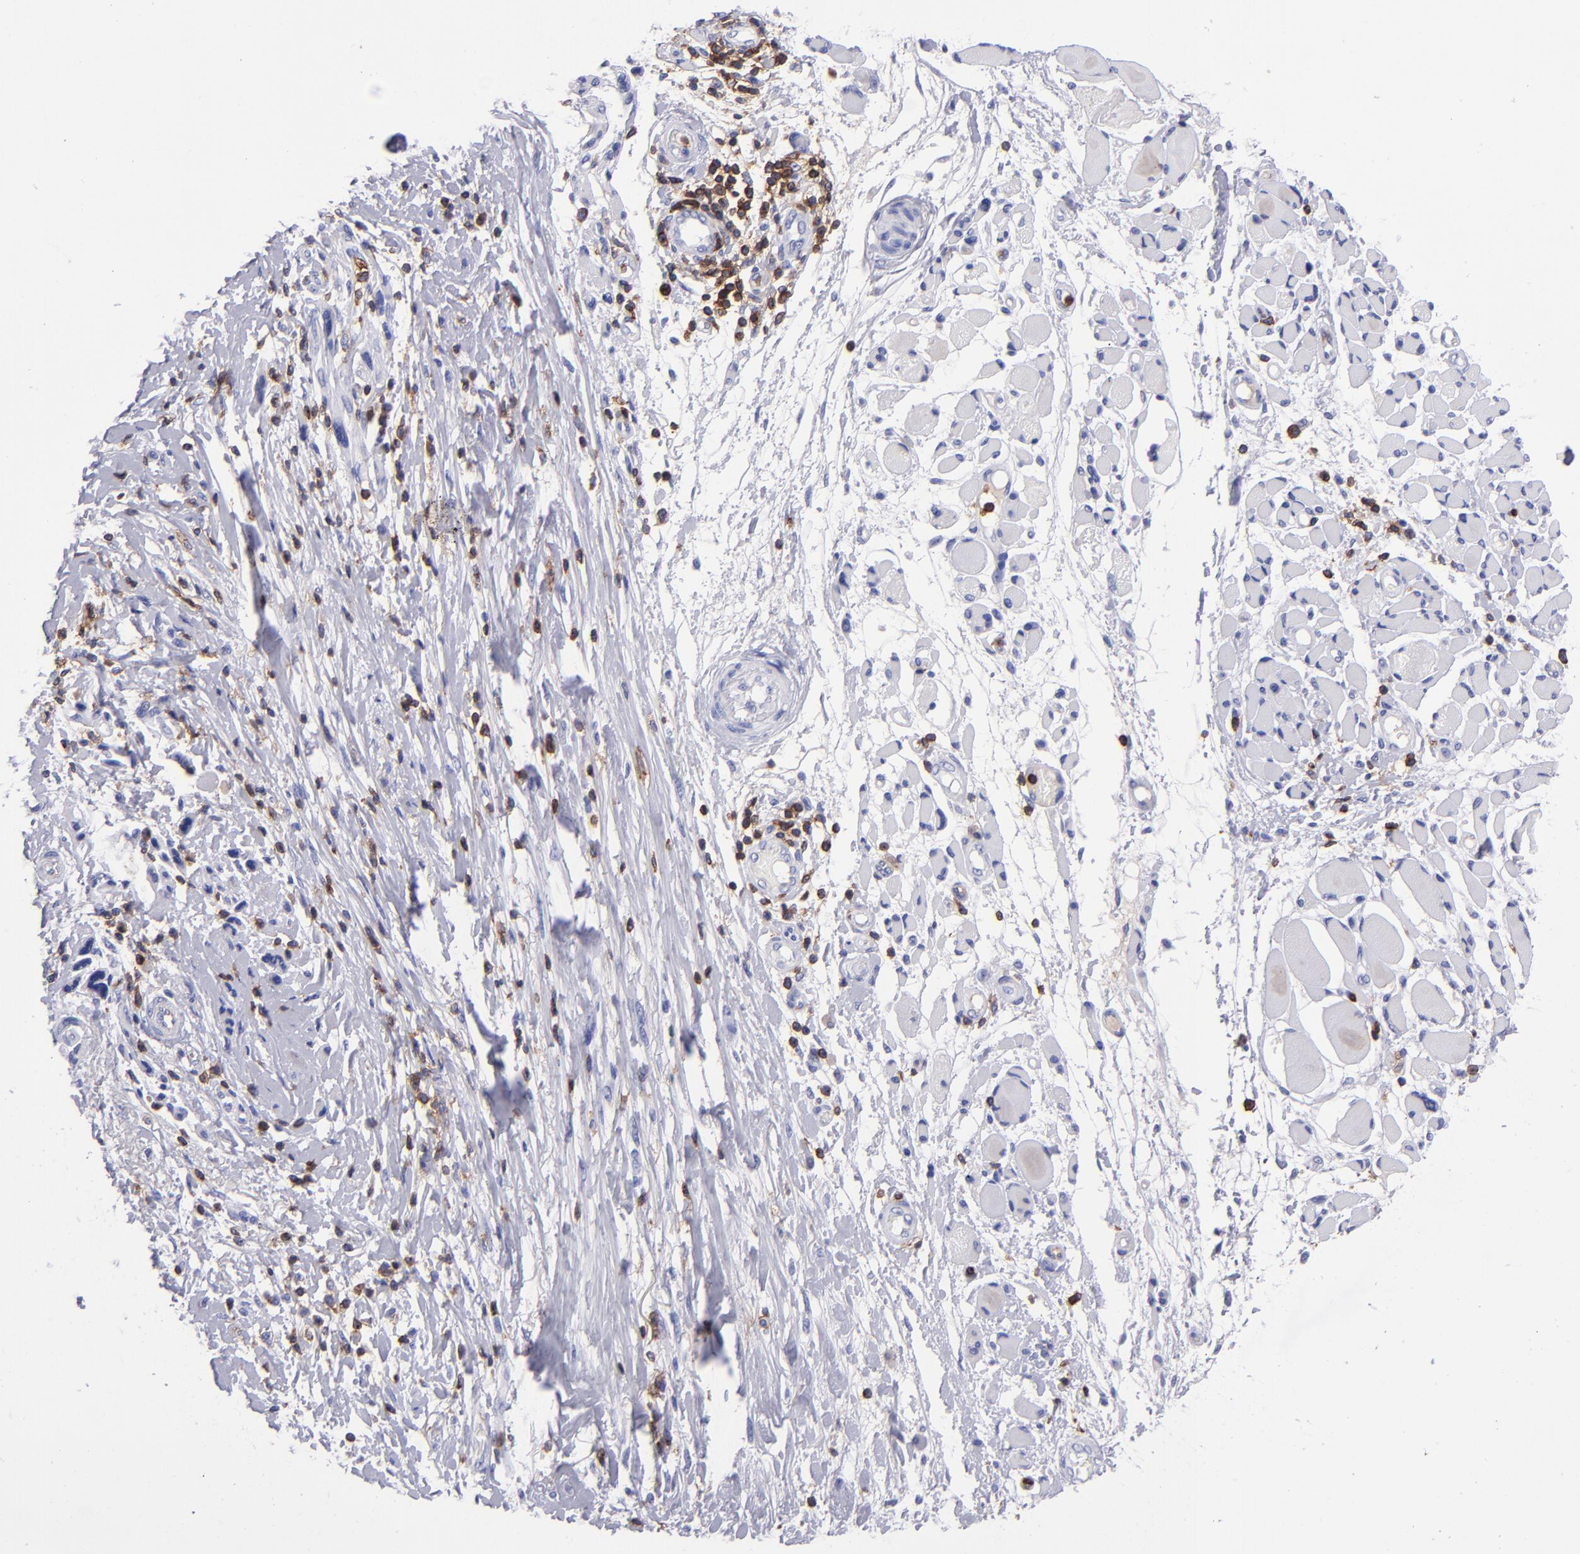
{"staining": {"intensity": "negative", "quantity": "none", "location": "none"}, "tissue": "melanoma", "cell_type": "Tumor cells", "image_type": "cancer", "snomed": [{"axis": "morphology", "description": "Malignant melanoma, NOS"}, {"axis": "topography", "description": "Skin"}], "caption": "This image is of malignant melanoma stained with IHC to label a protein in brown with the nuclei are counter-stained blue. There is no positivity in tumor cells. (DAB (3,3'-diaminobenzidine) immunohistochemistry, high magnification).", "gene": "ICAM3", "patient": {"sex": "male", "age": 91}}